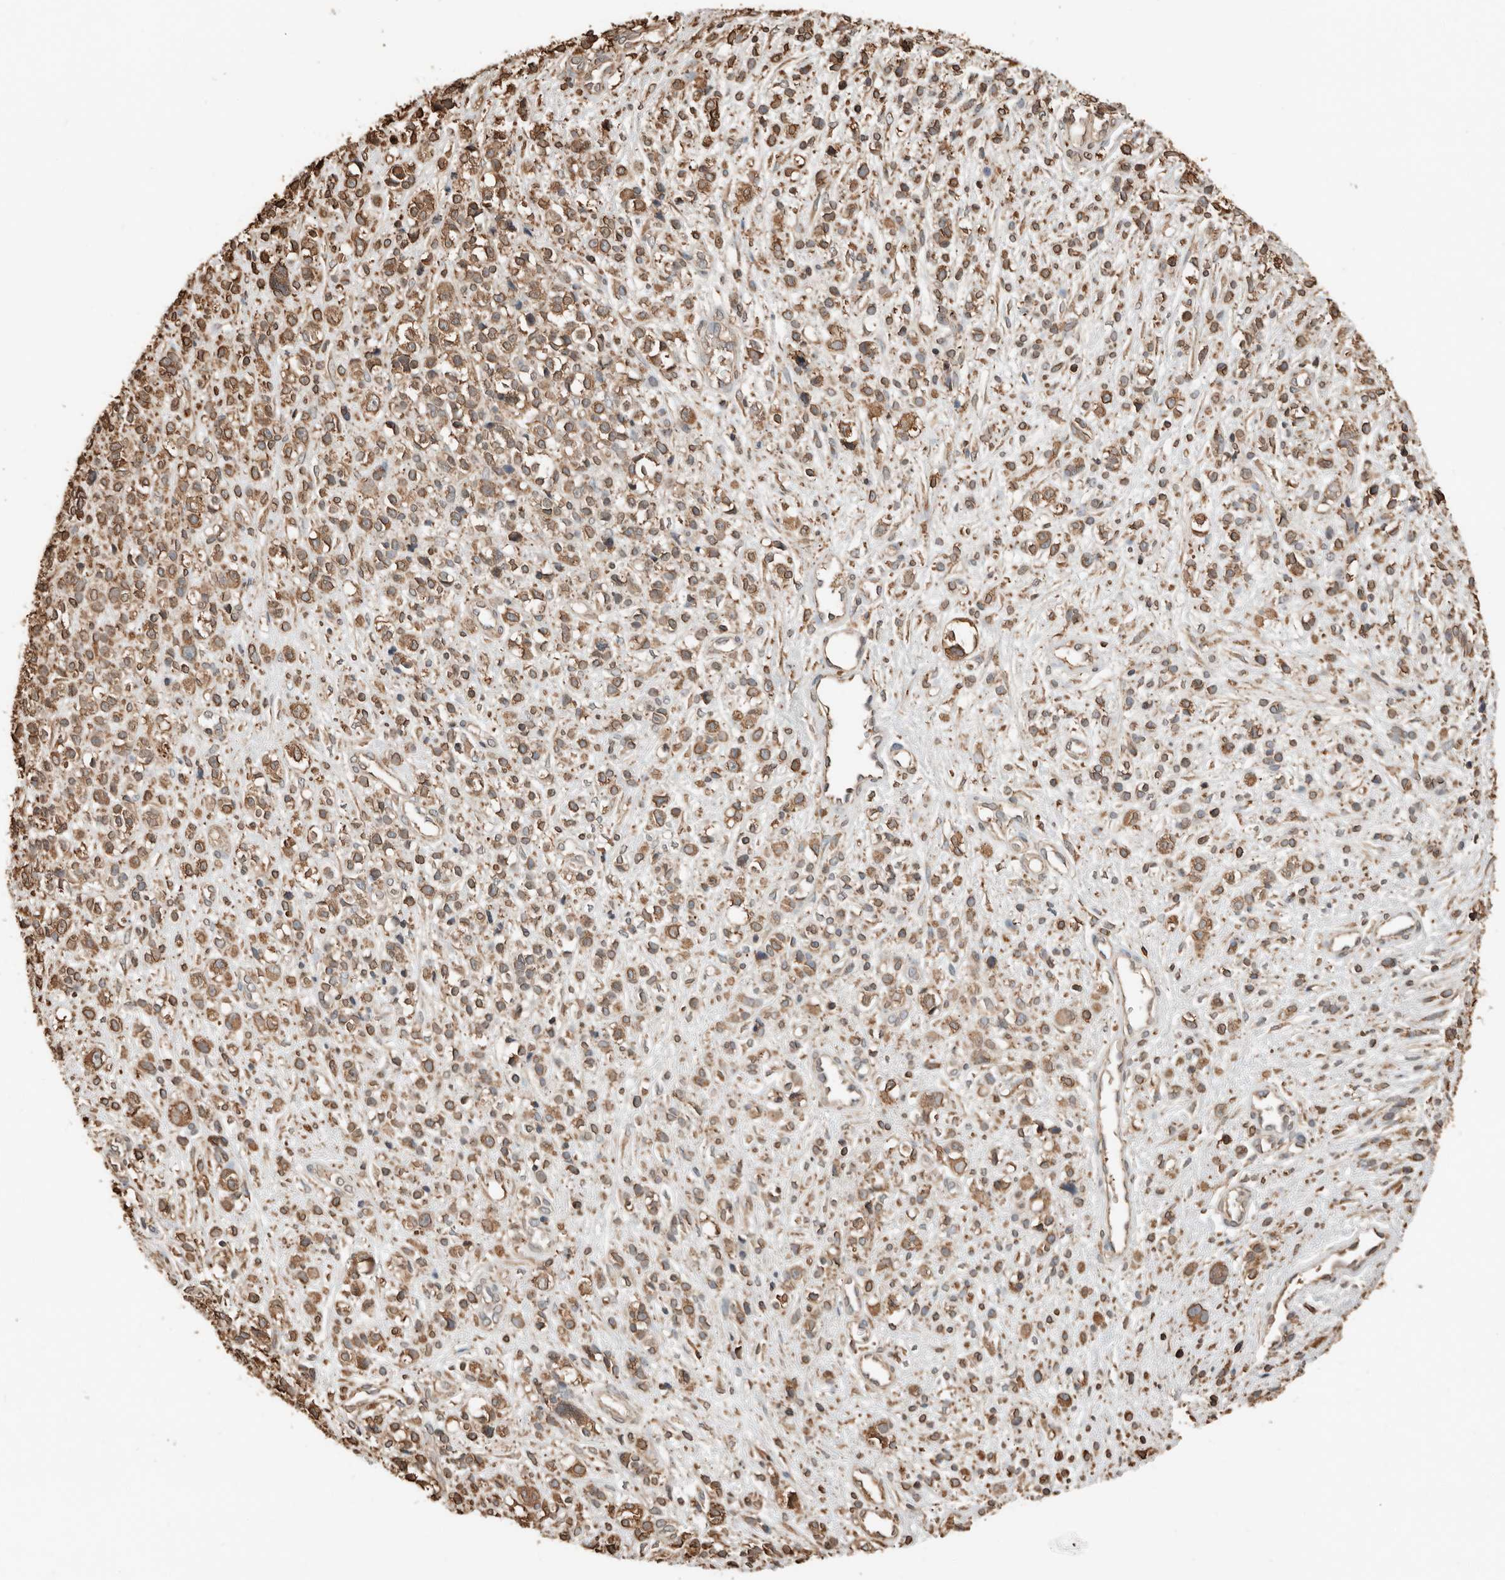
{"staining": {"intensity": "moderate", "quantity": ">75%", "location": "cytoplasmic/membranous"}, "tissue": "melanoma", "cell_type": "Tumor cells", "image_type": "cancer", "snomed": [{"axis": "morphology", "description": "Malignant melanoma, NOS"}, {"axis": "topography", "description": "Skin"}], "caption": "Immunohistochemical staining of human malignant melanoma shows medium levels of moderate cytoplasmic/membranous protein expression in approximately >75% of tumor cells.", "gene": "ARHGEF10L", "patient": {"sex": "female", "age": 55}}